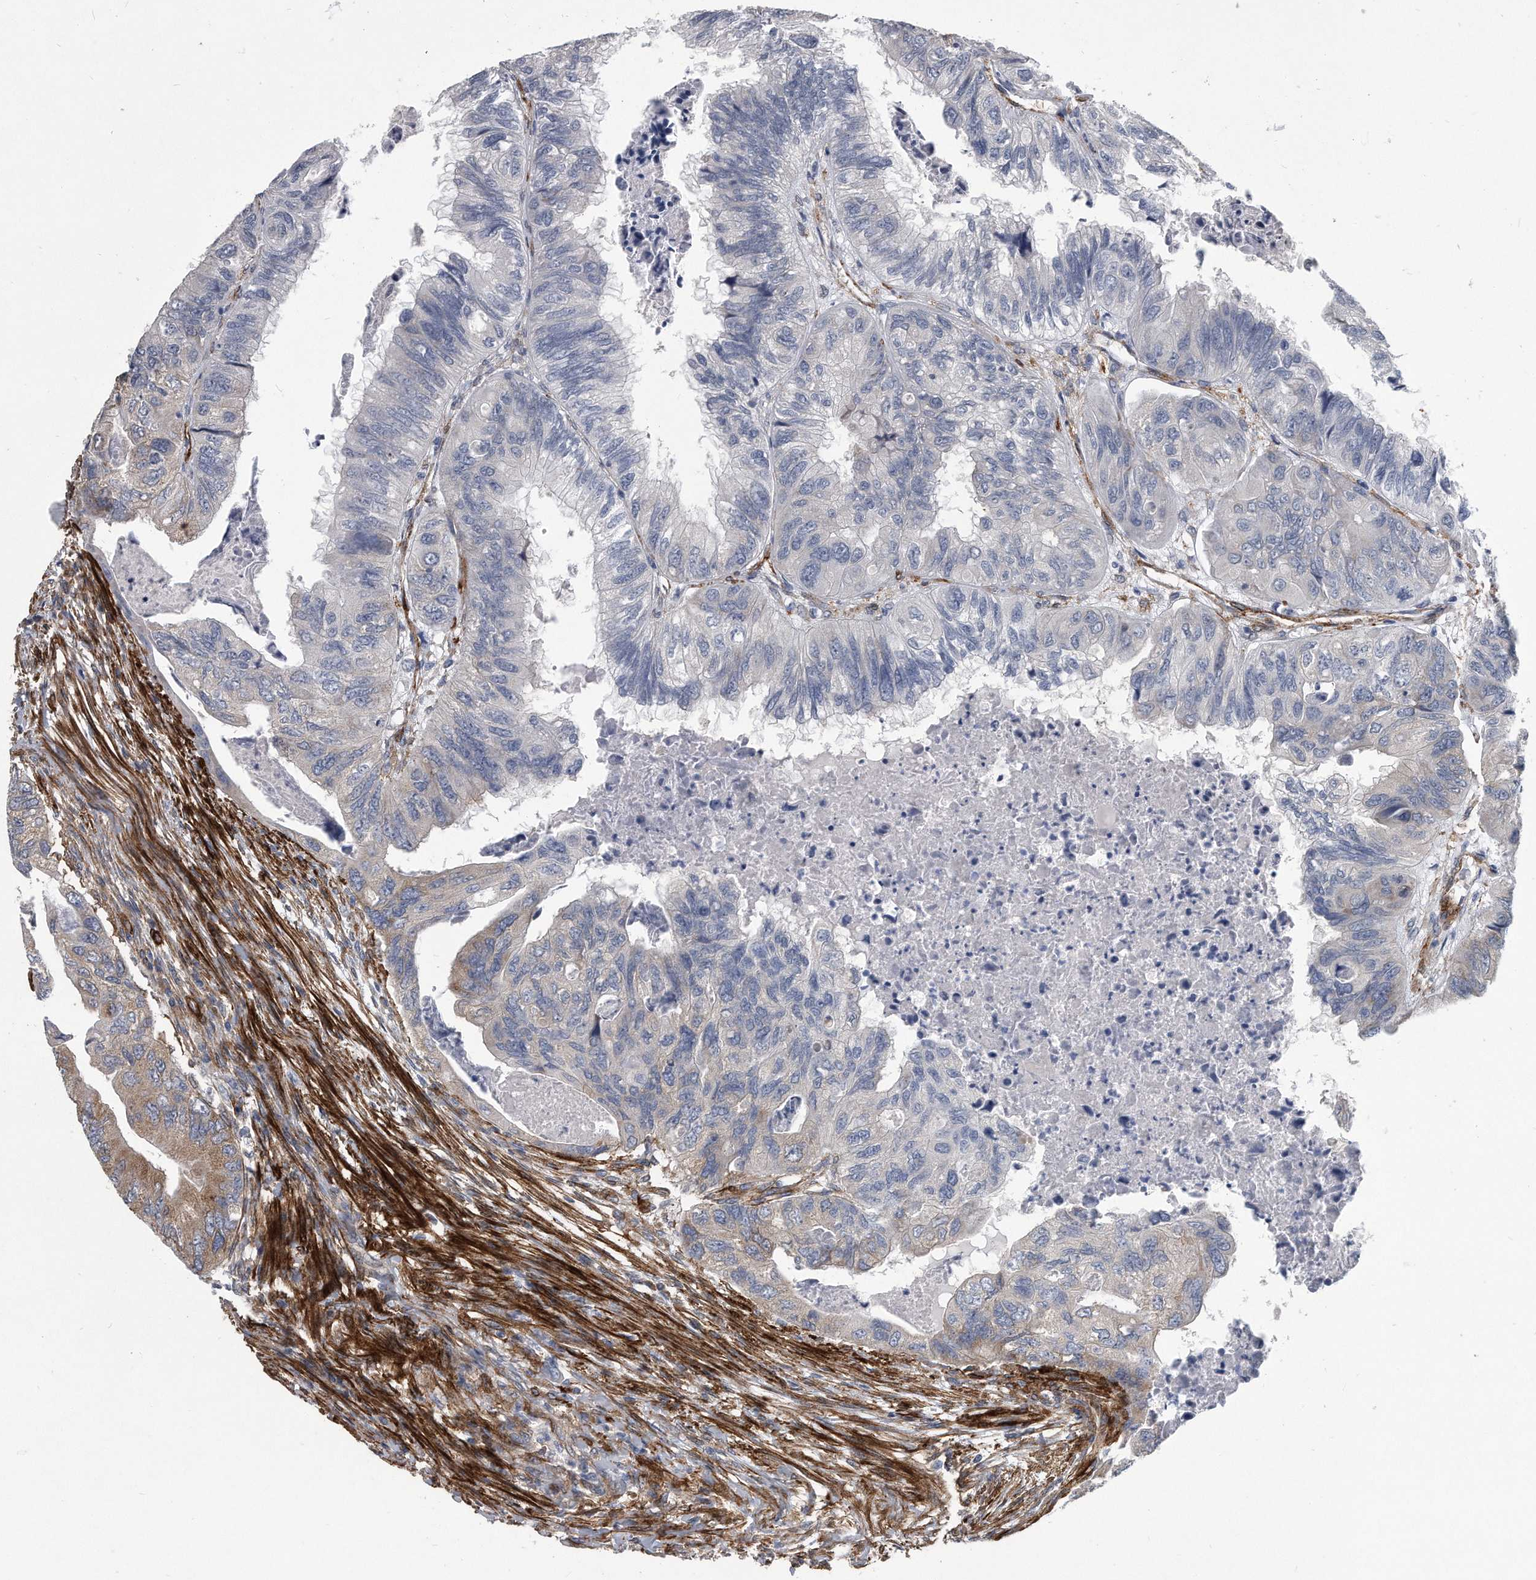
{"staining": {"intensity": "moderate", "quantity": "25%-75%", "location": "cytoplasmic/membranous"}, "tissue": "colorectal cancer", "cell_type": "Tumor cells", "image_type": "cancer", "snomed": [{"axis": "morphology", "description": "Adenocarcinoma, NOS"}, {"axis": "topography", "description": "Rectum"}], "caption": "Immunohistochemistry image of neoplastic tissue: colorectal cancer (adenocarcinoma) stained using immunohistochemistry (IHC) demonstrates medium levels of moderate protein expression localized specifically in the cytoplasmic/membranous of tumor cells, appearing as a cytoplasmic/membranous brown color.", "gene": "EIF2B4", "patient": {"sex": "male", "age": 63}}